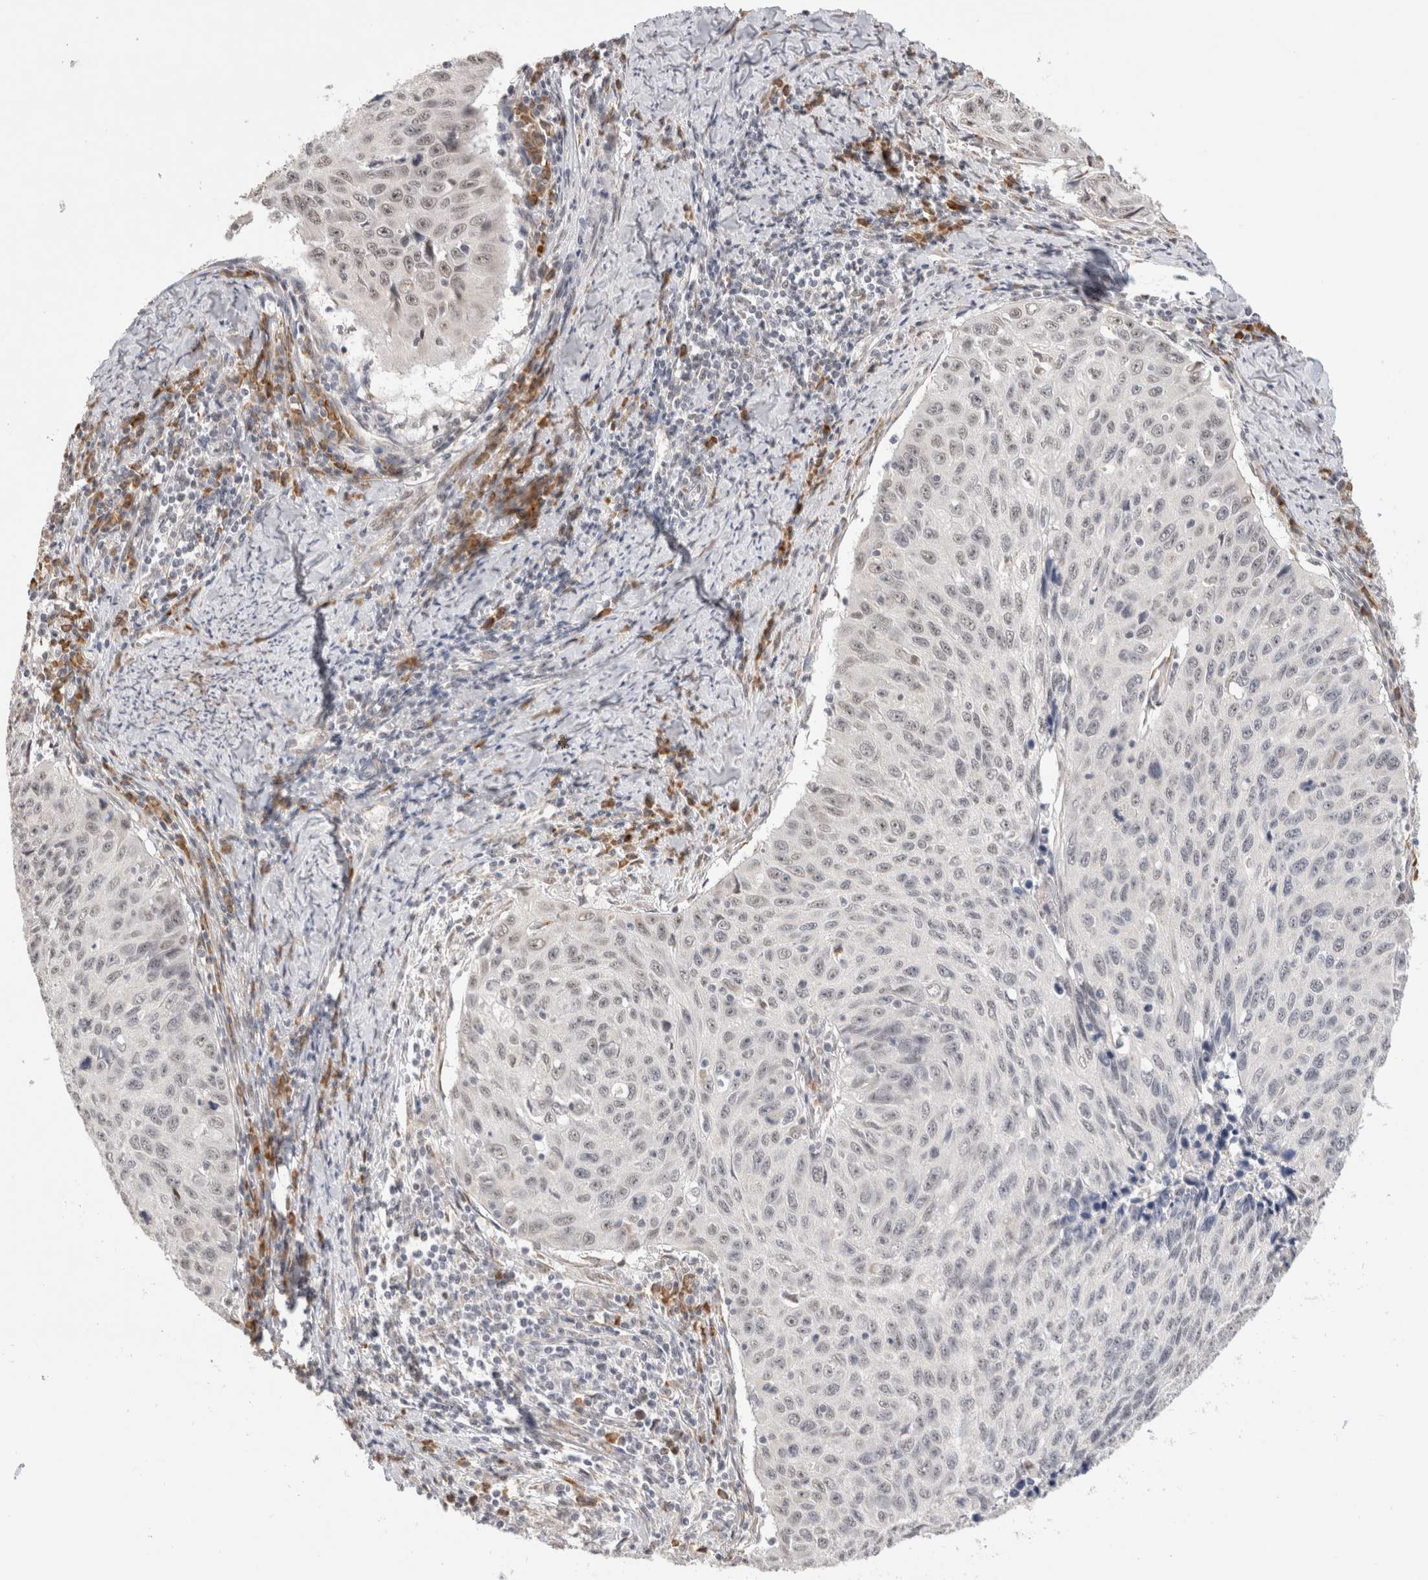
{"staining": {"intensity": "weak", "quantity": "<25%", "location": "nuclear"}, "tissue": "cervical cancer", "cell_type": "Tumor cells", "image_type": "cancer", "snomed": [{"axis": "morphology", "description": "Squamous cell carcinoma, NOS"}, {"axis": "topography", "description": "Cervix"}], "caption": "Immunohistochemistry photomicrograph of neoplastic tissue: human squamous cell carcinoma (cervical) stained with DAB (3,3'-diaminobenzidine) exhibits no significant protein staining in tumor cells.", "gene": "HDLBP", "patient": {"sex": "female", "age": 53}}